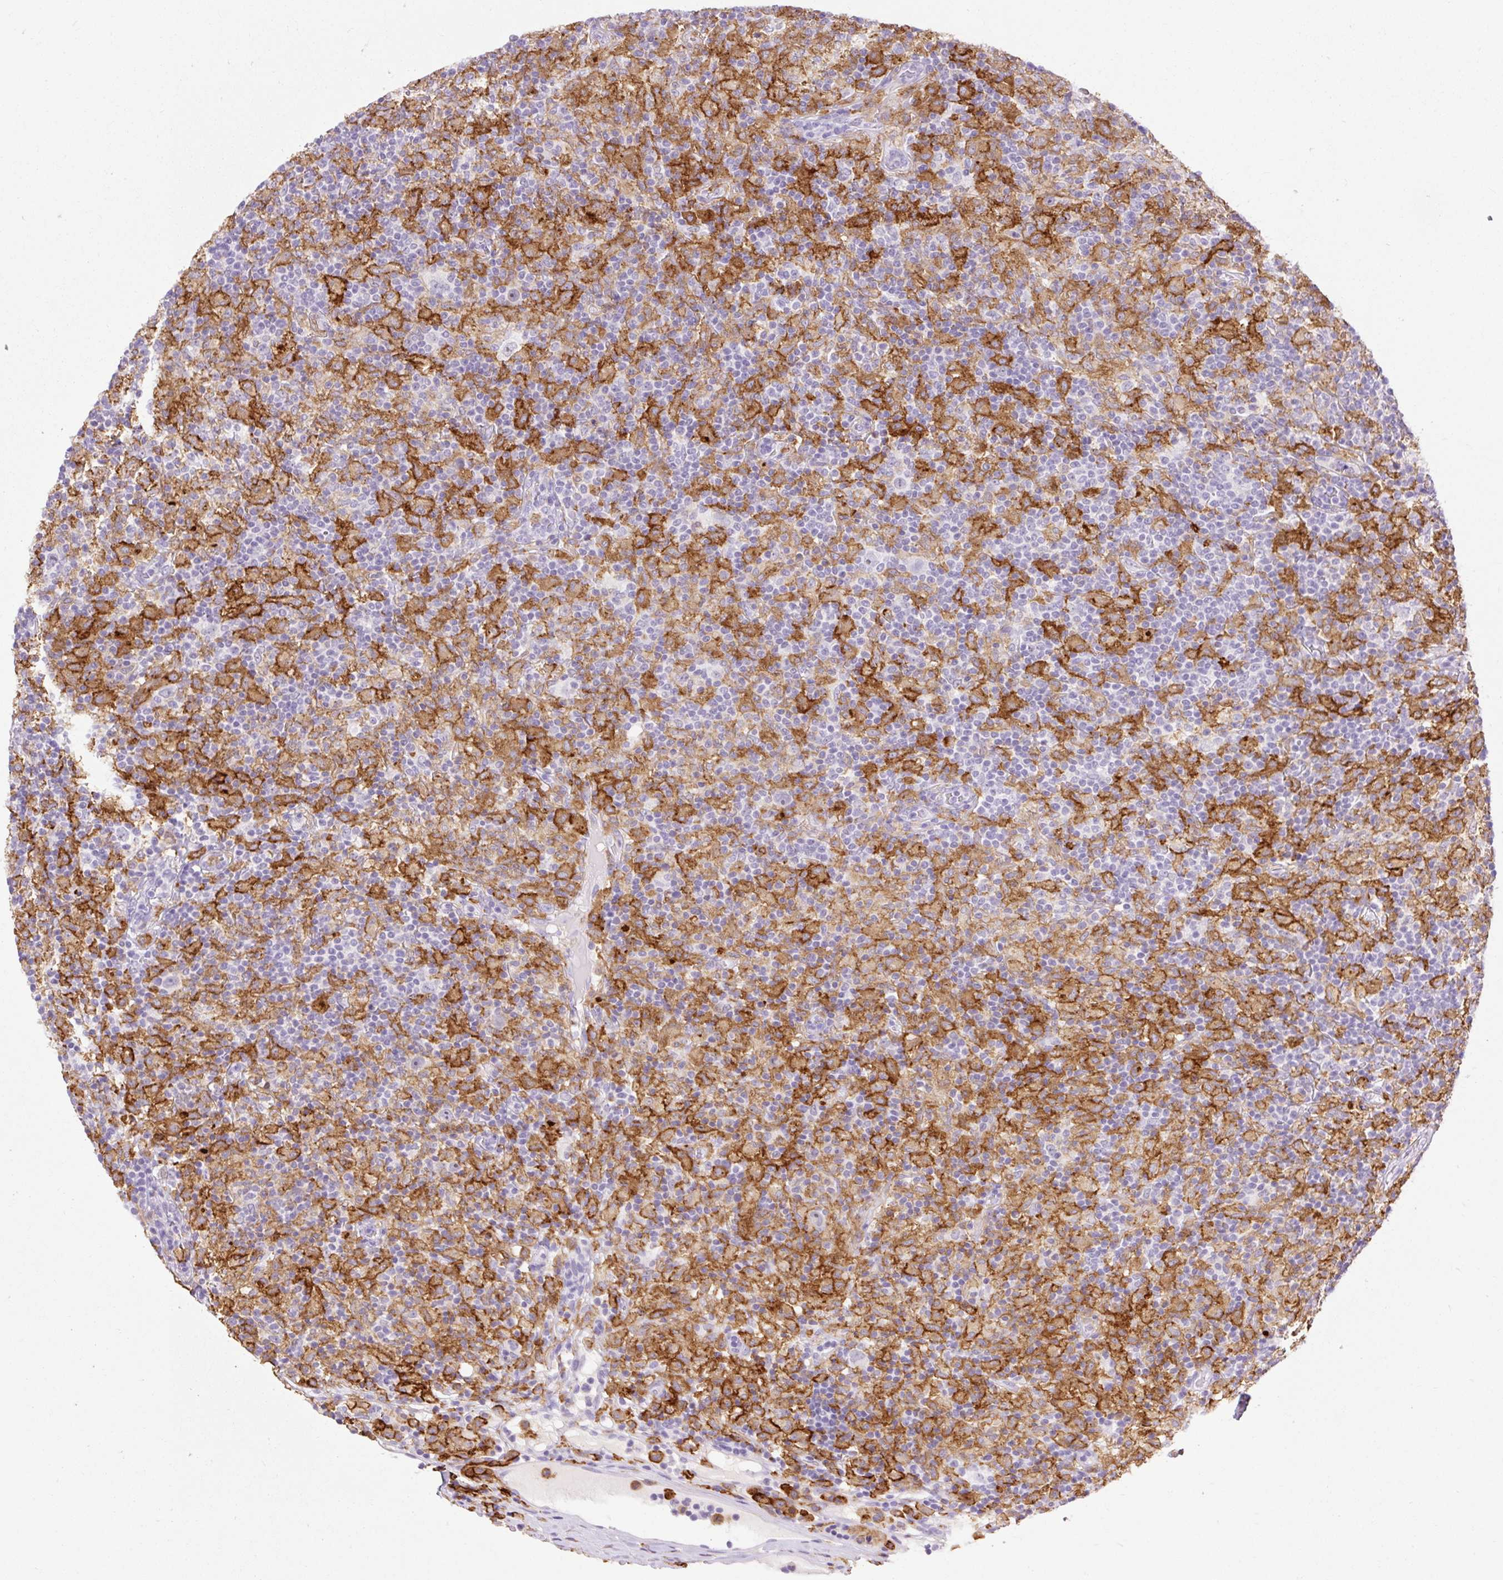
{"staining": {"intensity": "negative", "quantity": "none", "location": "none"}, "tissue": "lymphoma", "cell_type": "Tumor cells", "image_type": "cancer", "snomed": [{"axis": "morphology", "description": "Hodgkin's disease, NOS"}, {"axis": "topography", "description": "Lymph node"}], "caption": "This histopathology image is of Hodgkin's disease stained with immunohistochemistry to label a protein in brown with the nuclei are counter-stained blue. There is no staining in tumor cells.", "gene": "SIGLEC1", "patient": {"sex": "male", "age": 70}}